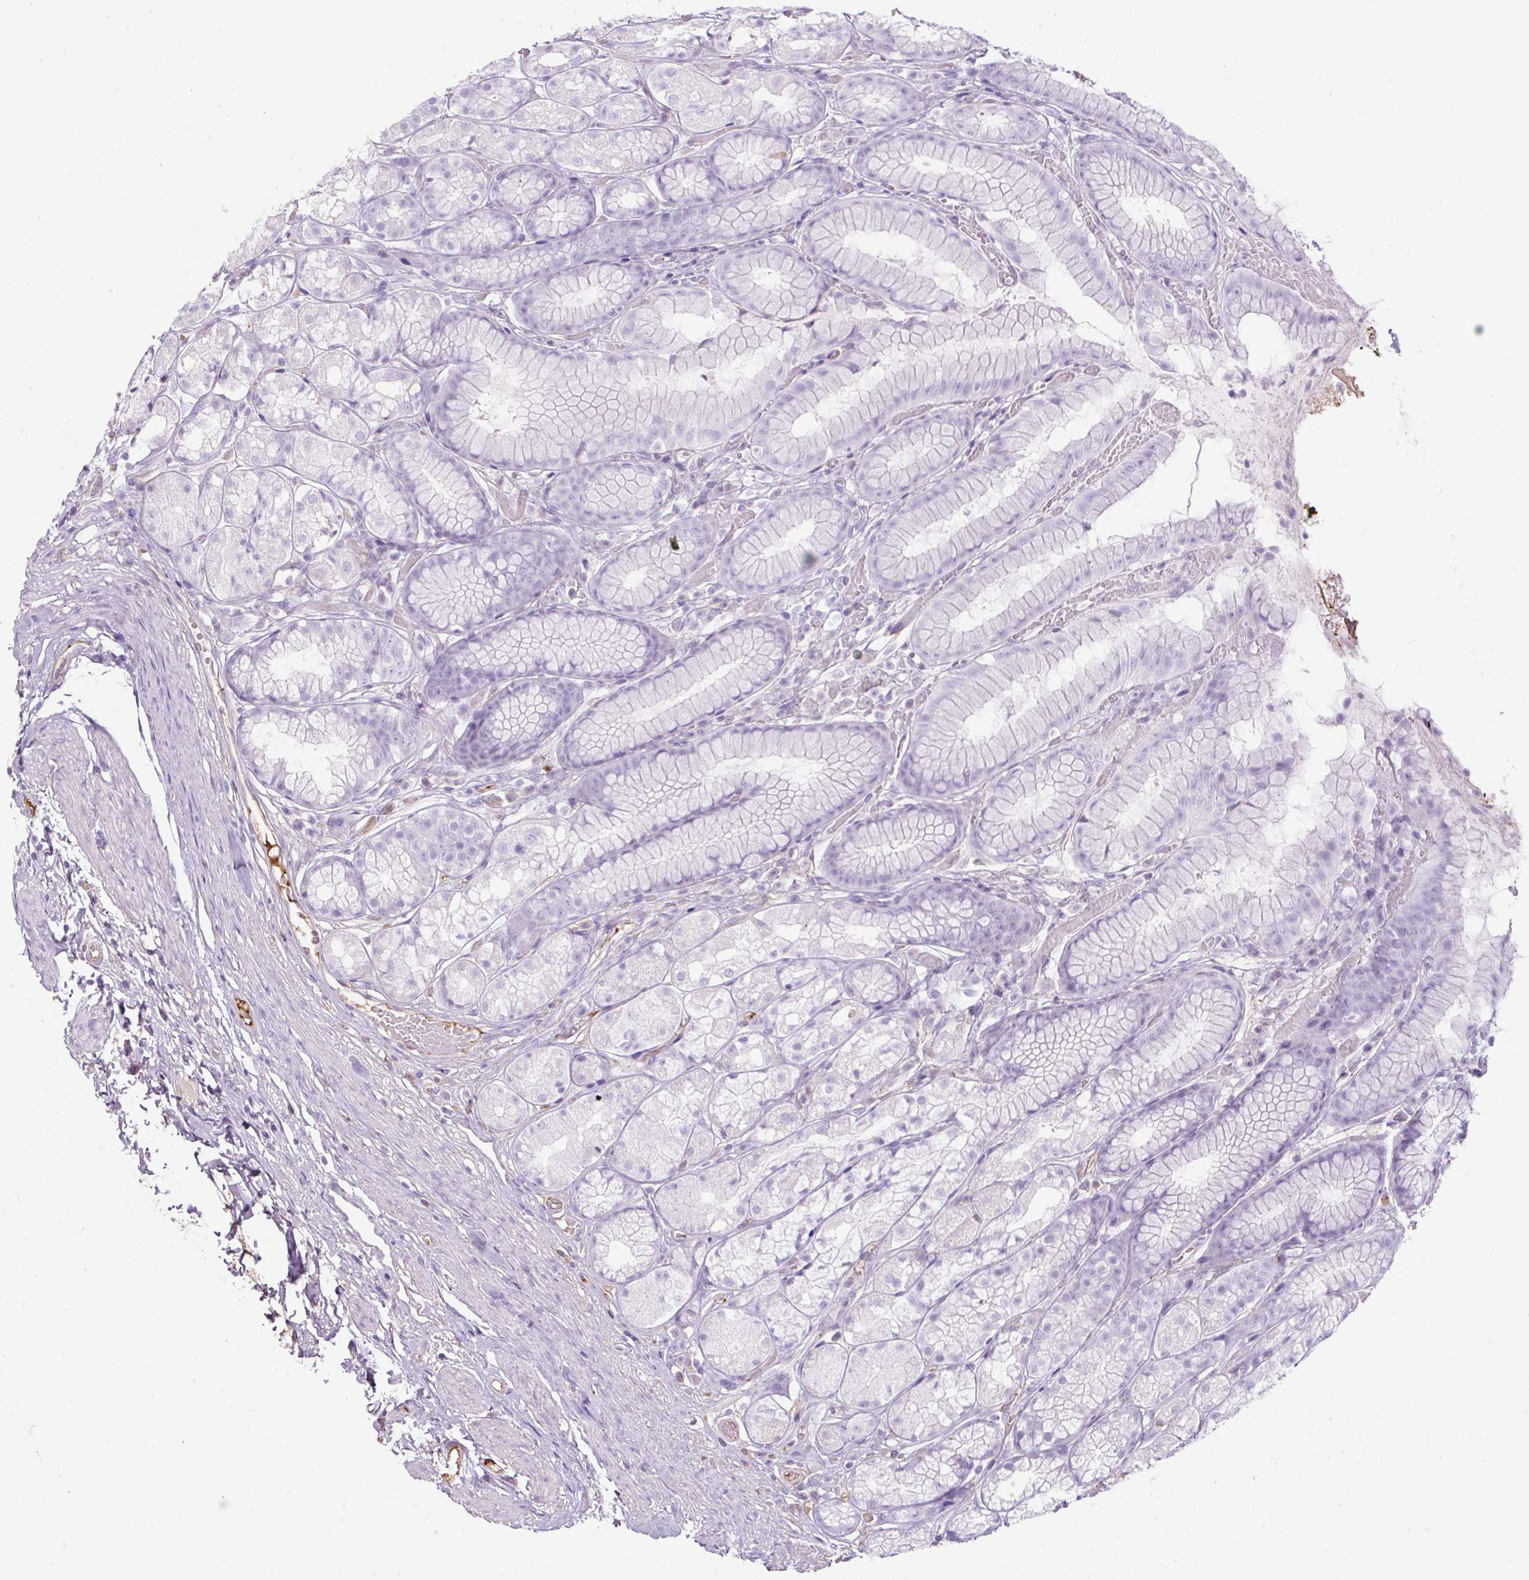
{"staining": {"intensity": "negative", "quantity": "none", "location": "none"}, "tissue": "stomach", "cell_type": "Glandular cells", "image_type": "normal", "snomed": [{"axis": "morphology", "description": "Normal tissue, NOS"}, {"axis": "topography", "description": "Smooth muscle"}, {"axis": "topography", "description": "Stomach"}], "caption": "Immunohistochemistry (IHC) photomicrograph of unremarkable stomach stained for a protein (brown), which demonstrates no staining in glandular cells. (DAB immunohistochemistry (IHC), high magnification).", "gene": "APOA1", "patient": {"sex": "male", "age": 70}}